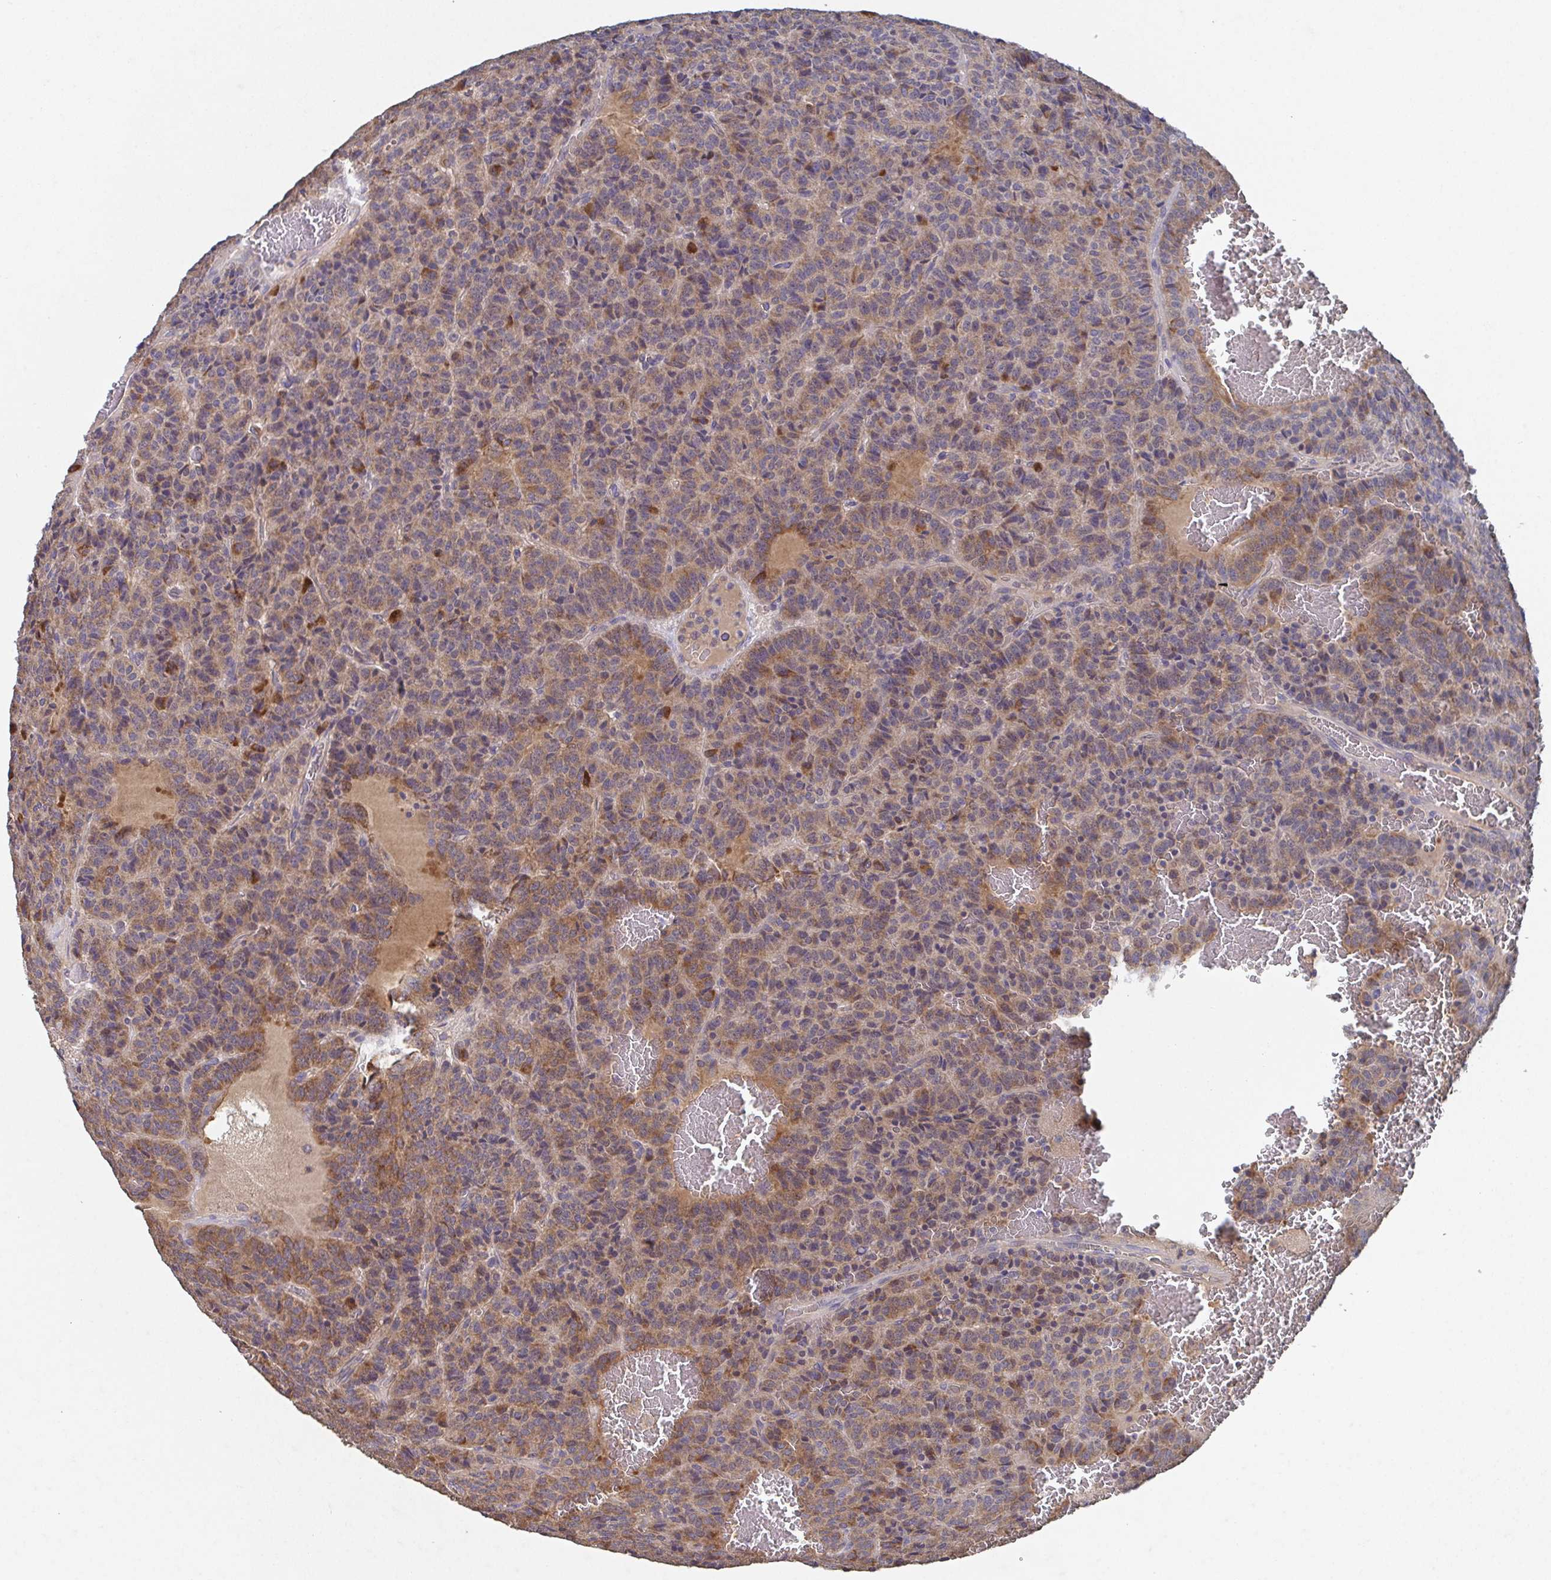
{"staining": {"intensity": "moderate", "quantity": ">75%", "location": "cytoplasmic/membranous"}, "tissue": "carcinoid", "cell_type": "Tumor cells", "image_type": "cancer", "snomed": [{"axis": "morphology", "description": "Carcinoid, malignant, NOS"}, {"axis": "topography", "description": "Lung"}], "caption": "IHC of human carcinoid (malignant) exhibits medium levels of moderate cytoplasmic/membranous positivity in approximately >75% of tumor cells. (Stains: DAB in brown, nuclei in blue, Microscopy: brightfield microscopy at high magnification).", "gene": "MT-ND3", "patient": {"sex": "male", "age": 70}}